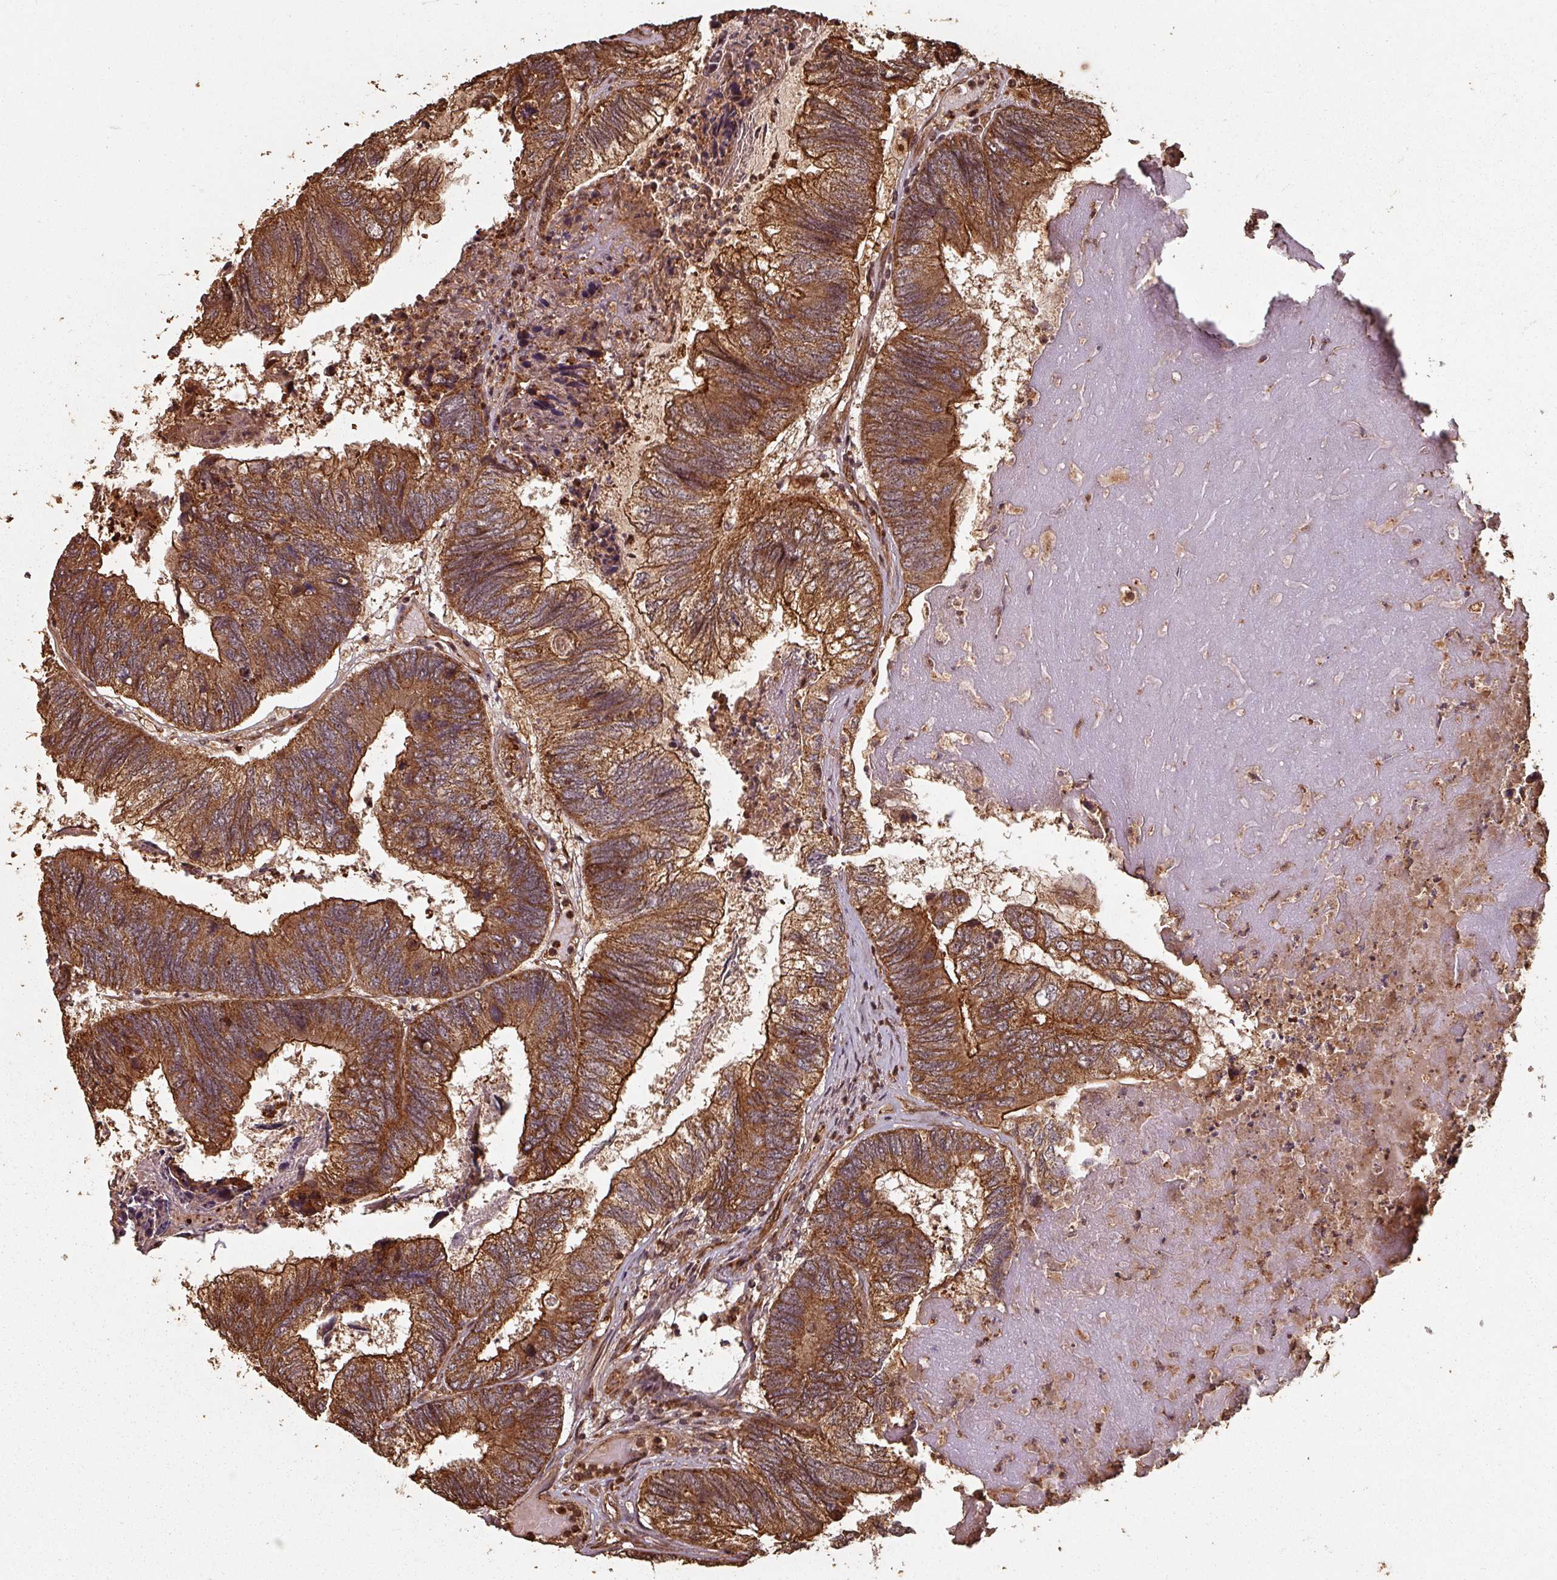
{"staining": {"intensity": "strong", "quantity": ">75%", "location": "cytoplasmic/membranous"}, "tissue": "colorectal cancer", "cell_type": "Tumor cells", "image_type": "cancer", "snomed": [{"axis": "morphology", "description": "Adenocarcinoma, NOS"}, {"axis": "topography", "description": "Colon"}], "caption": "Immunohistochemistry (IHC) of colorectal cancer (adenocarcinoma) demonstrates high levels of strong cytoplasmic/membranous positivity in about >75% of tumor cells. (Stains: DAB in brown, nuclei in blue, Microscopy: brightfield microscopy at high magnification).", "gene": "EID1", "patient": {"sex": "female", "age": 67}}